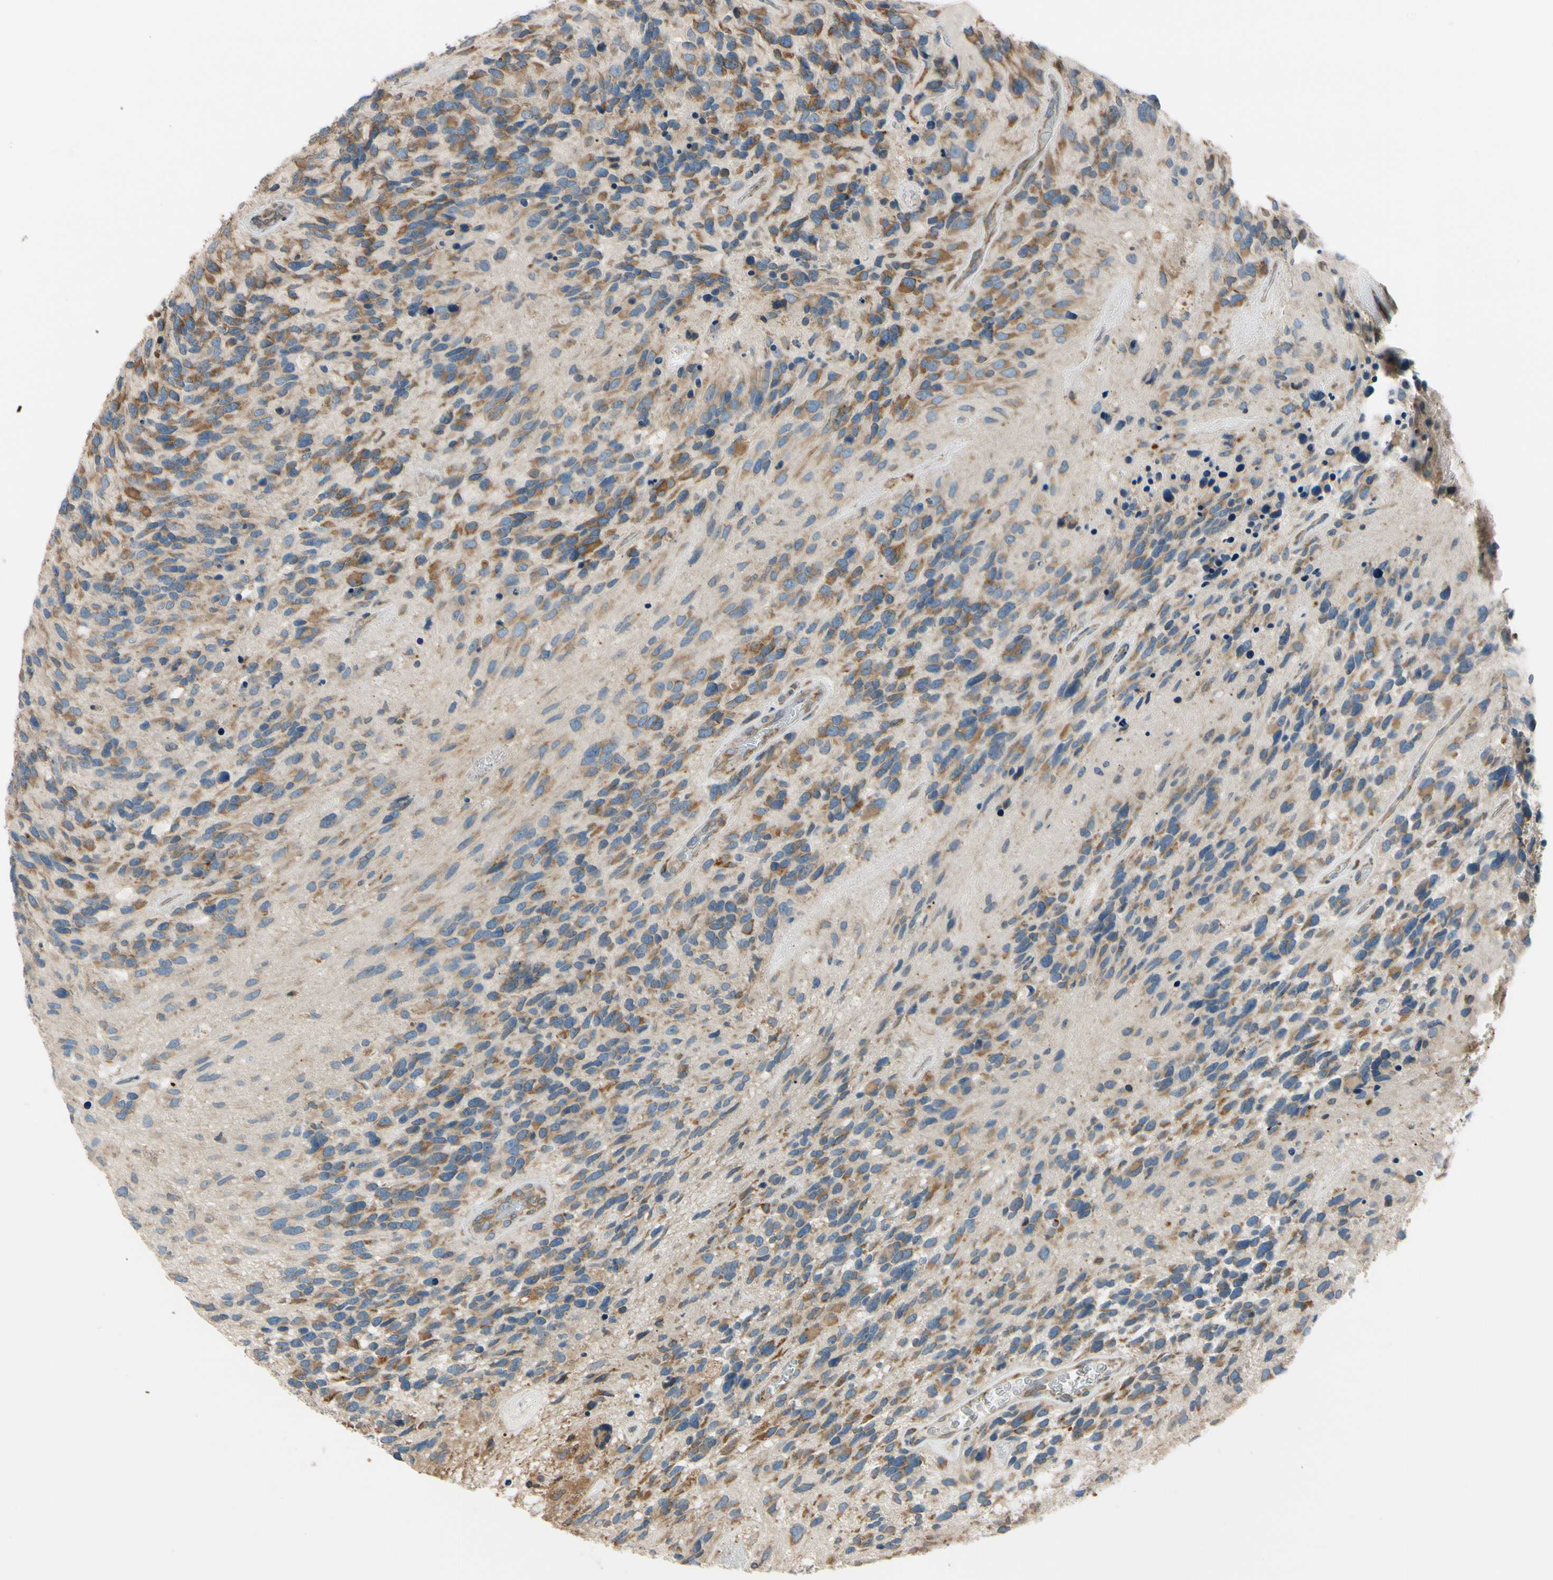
{"staining": {"intensity": "moderate", "quantity": "25%-75%", "location": "cytoplasmic/membranous"}, "tissue": "glioma", "cell_type": "Tumor cells", "image_type": "cancer", "snomed": [{"axis": "morphology", "description": "Glioma, malignant, High grade"}, {"axis": "topography", "description": "Brain"}], "caption": "Immunohistochemical staining of malignant glioma (high-grade) exhibits medium levels of moderate cytoplasmic/membranous positivity in approximately 25%-75% of tumor cells.", "gene": "RPN2", "patient": {"sex": "female", "age": 58}}